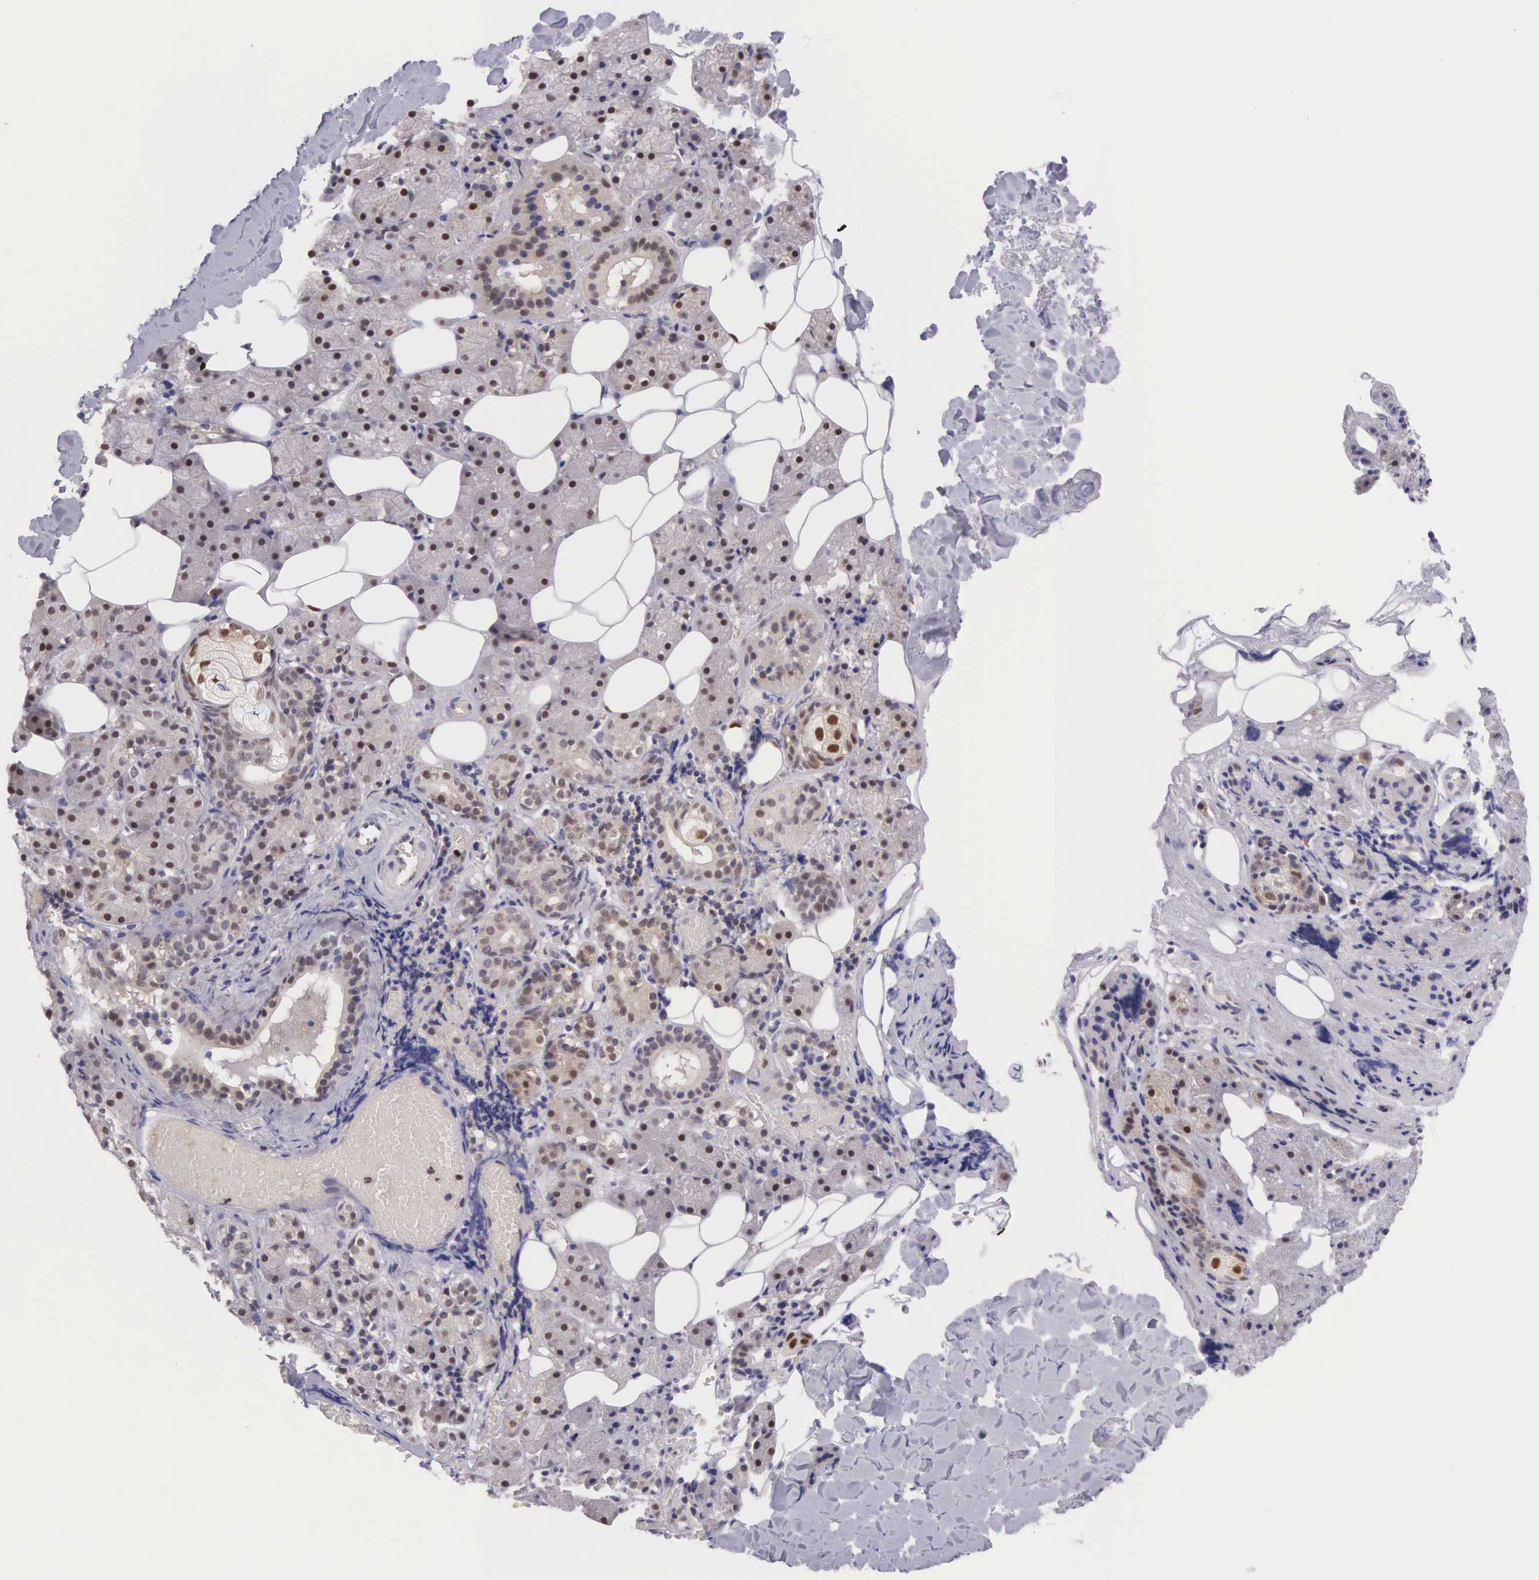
{"staining": {"intensity": "moderate", "quantity": "25%-75%", "location": "cytoplasmic/membranous,nuclear"}, "tissue": "salivary gland", "cell_type": "Glandular cells", "image_type": "normal", "snomed": [{"axis": "morphology", "description": "Normal tissue, NOS"}, {"axis": "topography", "description": "Salivary gland"}], "caption": "An IHC photomicrograph of normal tissue is shown. Protein staining in brown labels moderate cytoplasmic/membranous,nuclear positivity in salivary gland within glandular cells. The staining was performed using DAB (3,3'-diaminobenzidine) to visualize the protein expression in brown, while the nuclei were stained in blue with hematoxylin (Magnification: 20x).", "gene": "GRK3", "patient": {"sex": "female", "age": 55}}